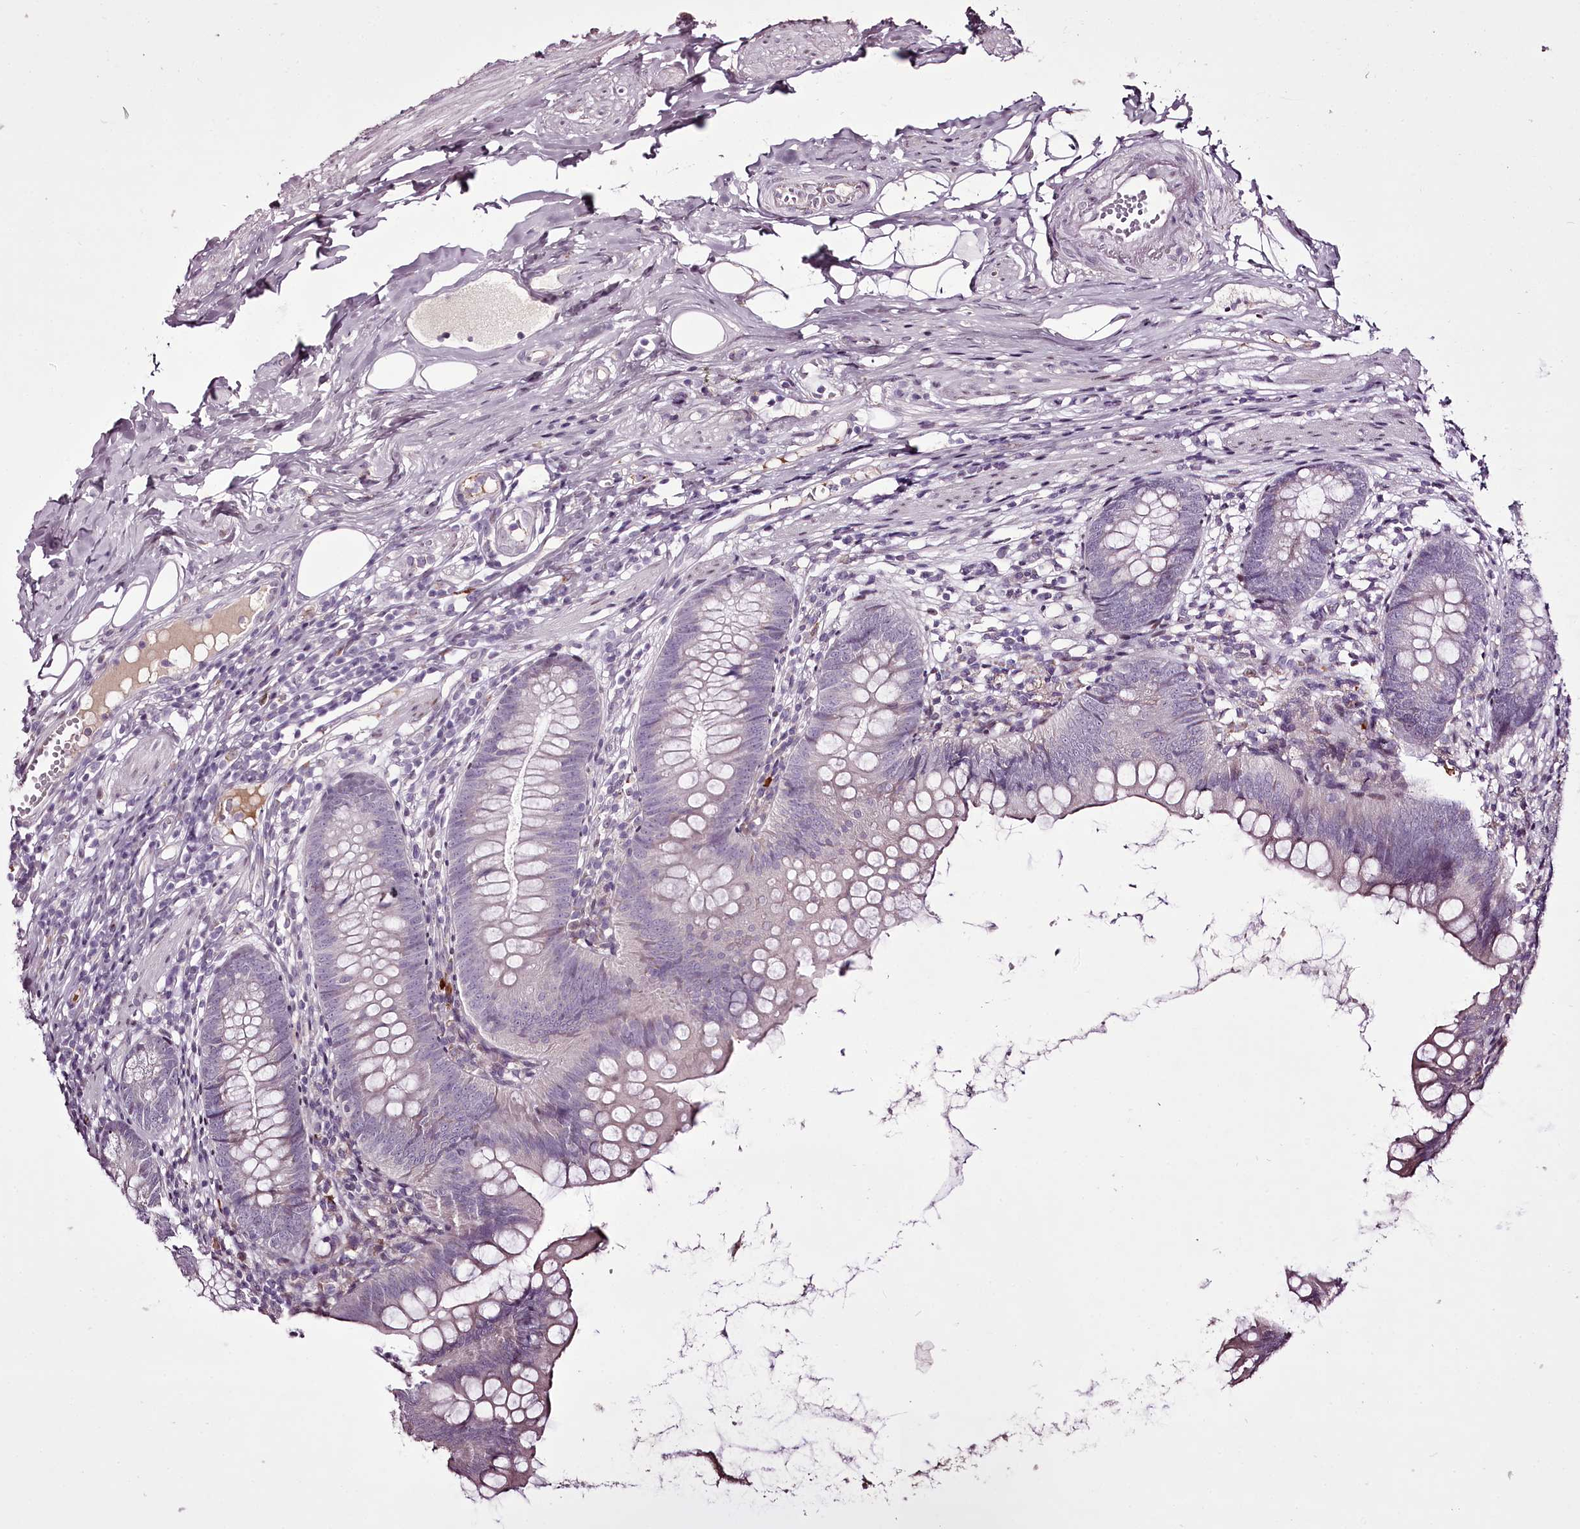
{"staining": {"intensity": "negative", "quantity": "none", "location": "none"}, "tissue": "appendix", "cell_type": "Glandular cells", "image_type": "normal", "snomed": [{"axis": "morphology", "description": "Normal tissue, NOS"}, {"axis": "topography", "description": "Appendix"}], "caption": "Glandular cells are negative for brown protein staining in unremarkable appendix. The staining is performed using DAB (3,3'-diaminobenzidine) brown chromogen with nuclei counter-stained in using hematoxylin.", "gene": "C1orf56", "patient": {"sex": "female", "age": 62}}